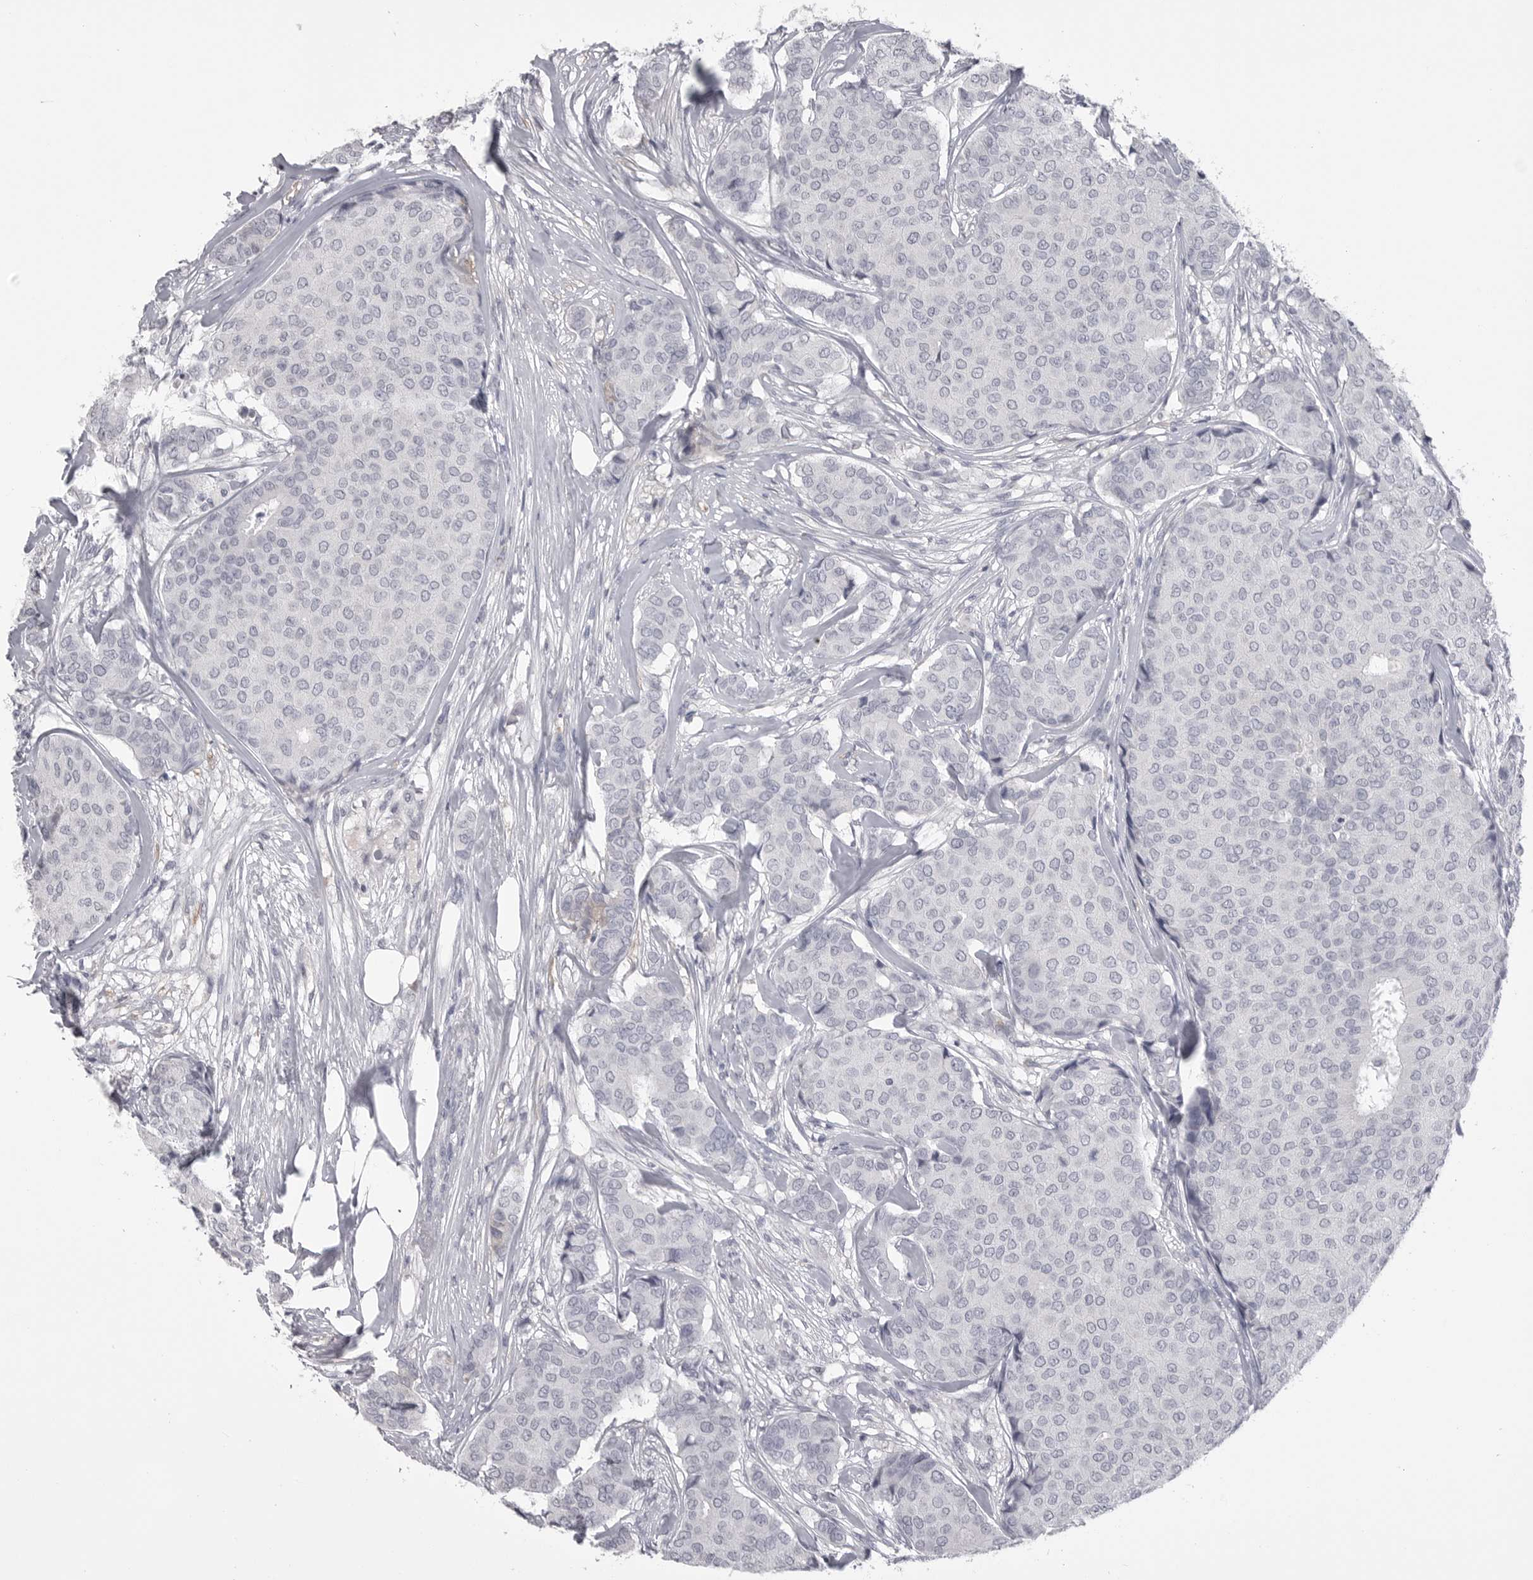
{"staining": {"intensity": "negative", "quantity": "none", "location": "none"}, "tissue": "breast cancer", "cell_type": "Tumor cells", "image_type": "cancer", "snomed": [{"axis": "morphology", "description": "Duct carcinoma"}, {"axis": "topography", "description": "Breast"}], "caption": "The photomicrograph shows no staining of tumor cells in breast cancer (intraductal carcinoma).", "gene": "SERPING1", "patient": {"sex": "female", "age": 75}}